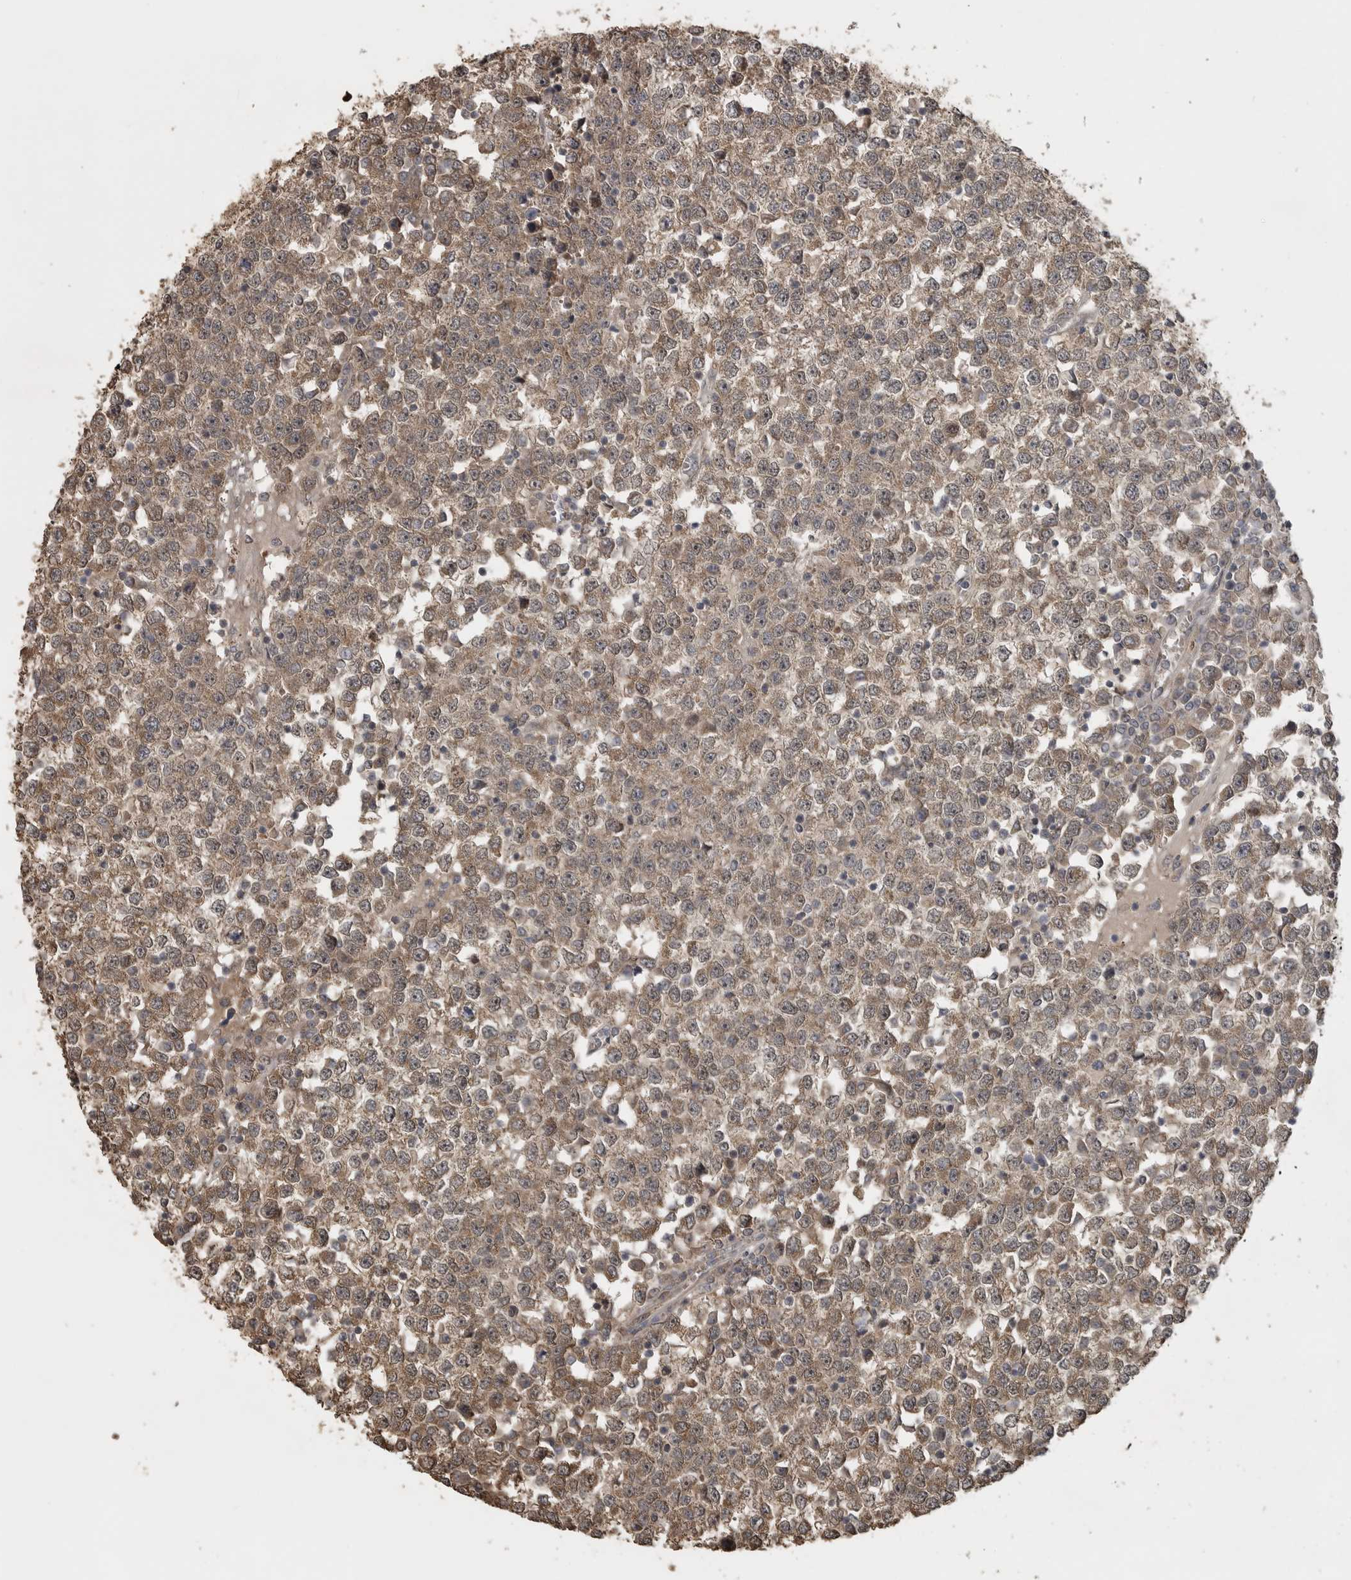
{"staining": {"intensity": "moderate", "quantity": ">75%", "location": "cytoplasmic/membranous"}, "tissue": "testis cancer", "cell_type": "Tumor cells", "image_type": "cancer", "snomed": [{"axis": "morphology", "description": "Seminoma, NOS"}, {"axis": "topography", "description": "Testis"}], "caption": "Testis cancer (seminoma) was stained to show a protein in brown. There is medium levels of moderate cytoplasmic/membranous expression in about >75% of tumor cells. The staining is performed using DAB brown chromogen to label protein expression. The nuclei are counter-stained blue using hematoxylin.", "gene": "LLGL1", "patient": {"sex": "male", "age": 65}}